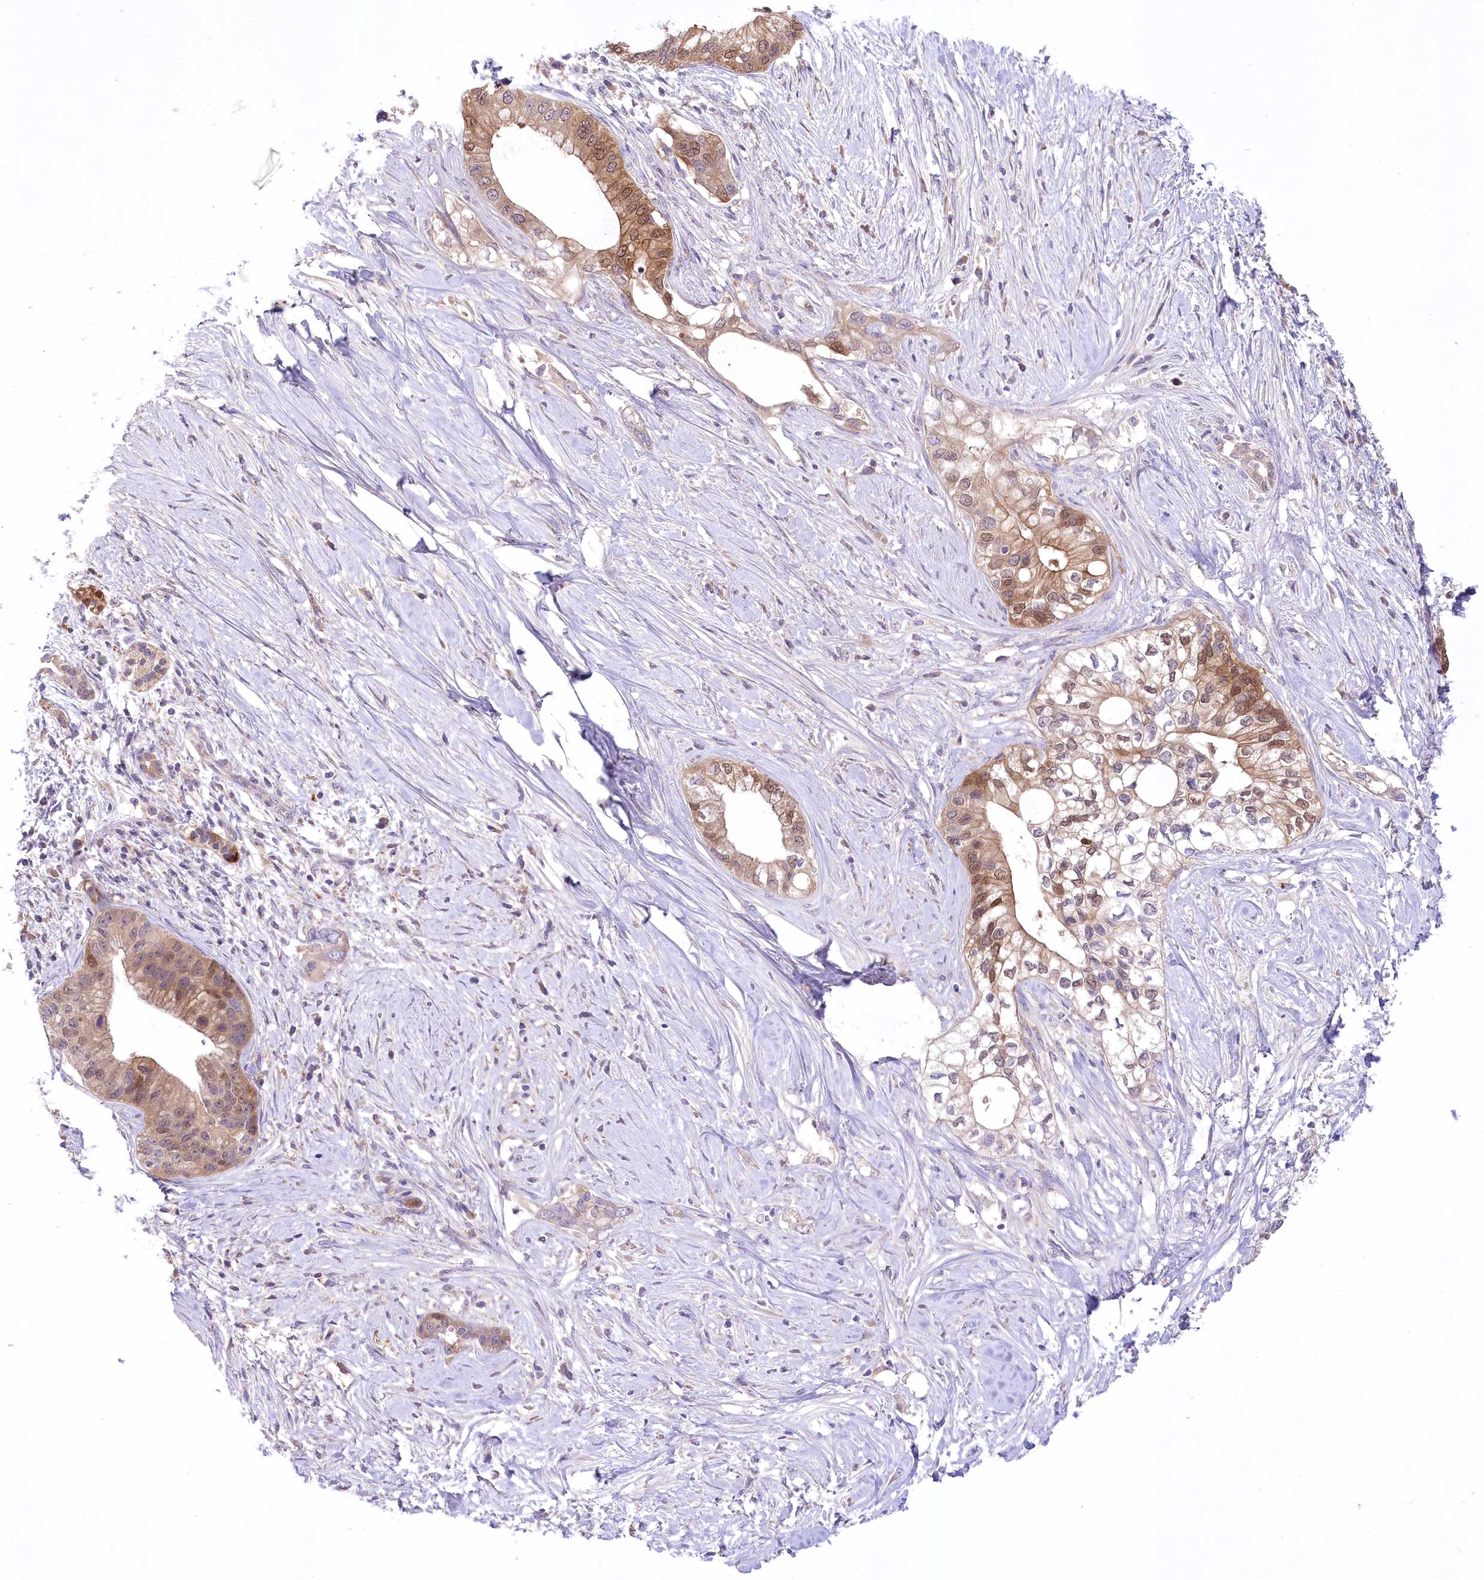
{"staining": {"intensity": "moderate", "quantity": ">75%", "location": "cytoplasmic/membranous,nuclear"}, "tissue": "pancreatic cancer", "cell_type": "Tumor cells", "image_type": "cancer", "snomed": [{"axis": "morphology", "description": "Normal tissue, NOS"}, {"axis": "morphology", "description": "Adenocarcinoma, NOS"}, {"axis": "topography", "description": "Pancreas"}, {"axis": "topography", "description": "Peripheral nerve tissue"}], "caption": "An image showing moderate cytoplasmic/membranous and nuclear staining in about >75% of tumor cells in pancreatic adenocarcinoma, as visualized by brown immunohistochemical staining.", "gene": "PBLD", "patient": {"sex": "male", "age": 59}}